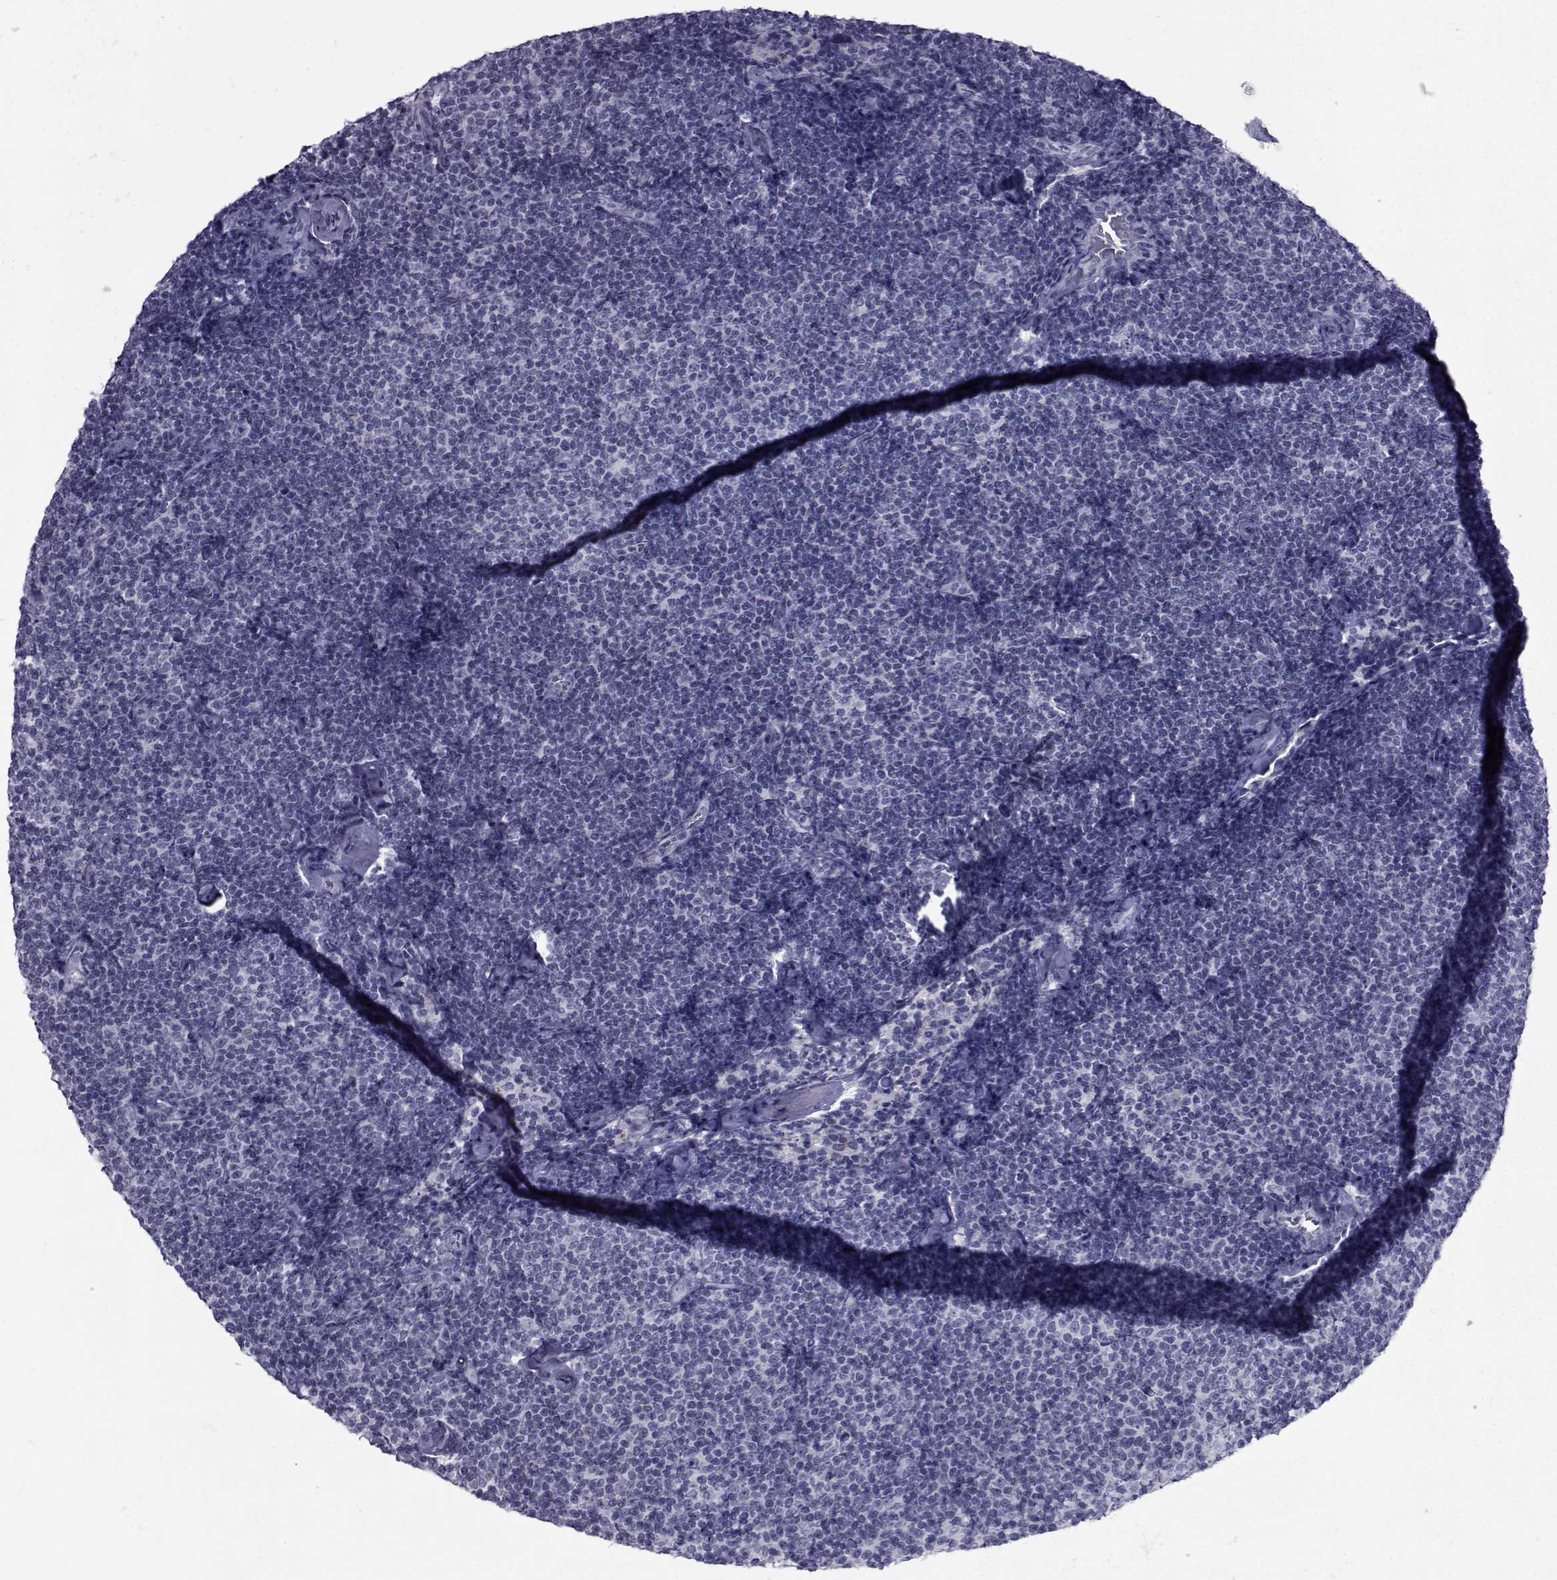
{"staining": {"intensity": "negative", "quantity": "none", "location": "none"}, "tissue": "lymphoma", "cell_type": "Tumor cells", "image_type": "cancer", "snomed": [{"axis": "morphology", "description": "Malignant lymphoma, non-Hodgkin's type, Low grade"}, {"axis": "topography", "description": "Lymph node"}], "caption": "The photomicrograph shows no significant positivity in tumor cells of lymphoma.", "gene": "PAX2", "patient": {"sex": "male", "age": 81}}